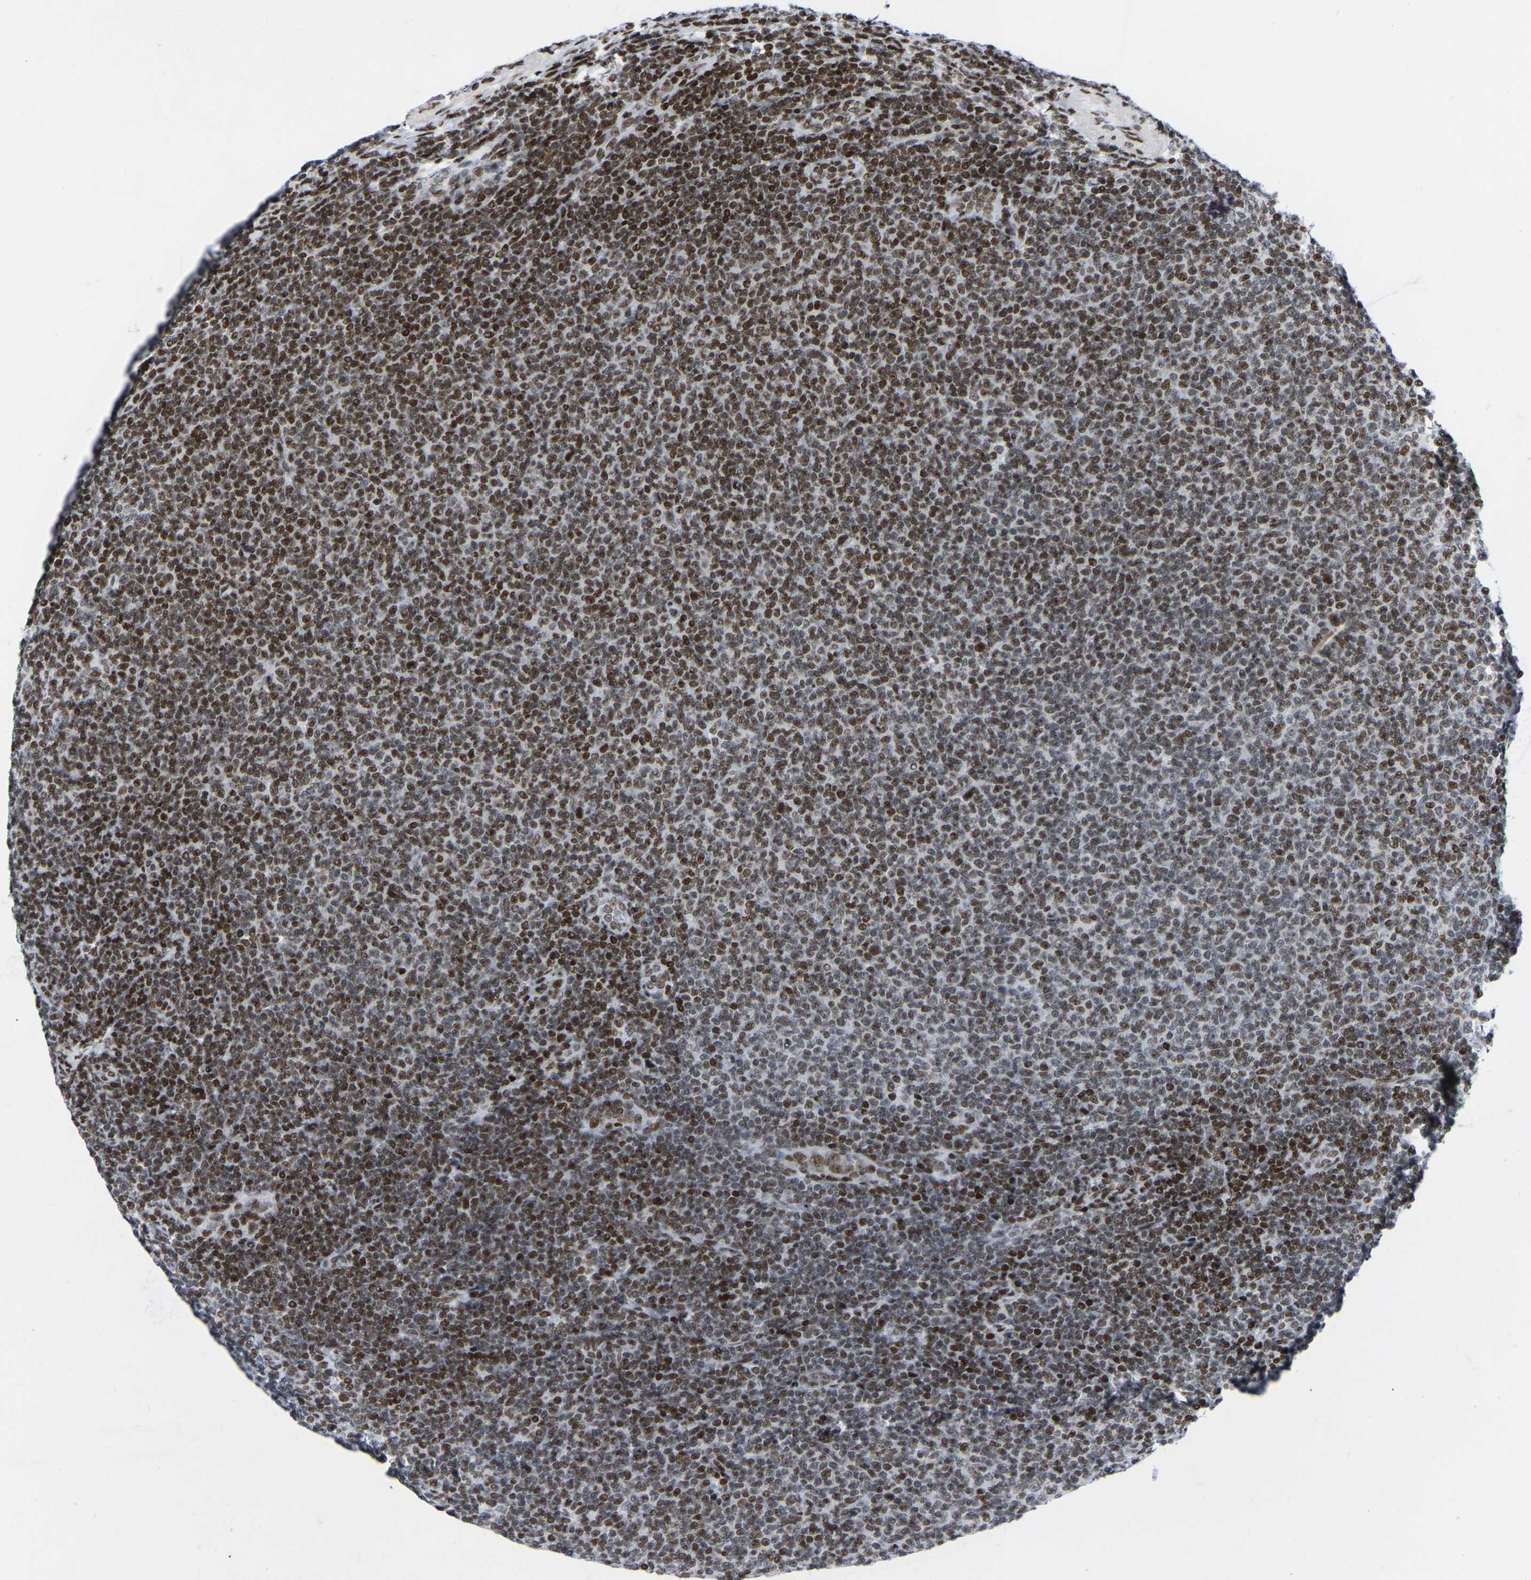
{"staining": {"intensity": "strong", "quantity": "25%-75%", "location": "nuclear"}, "tissue": "lymphoma", "cell_type": "Tumor cells", "image_type": "cancer", "snomed": [{"axis": "morphology", "description": "Malignant lymphoma, non-Hodgkin's type, Low grade"}, {"axis": "topography", "description": "Lymph node"}], "caption": "About 25%-75% of tumor cells in lymphoma exhibit strong nuclear protein expression as visualized by brown immunohistochemical staining.", "gene": "PRCC", "patient": {"sex": "male", "age": 66}}